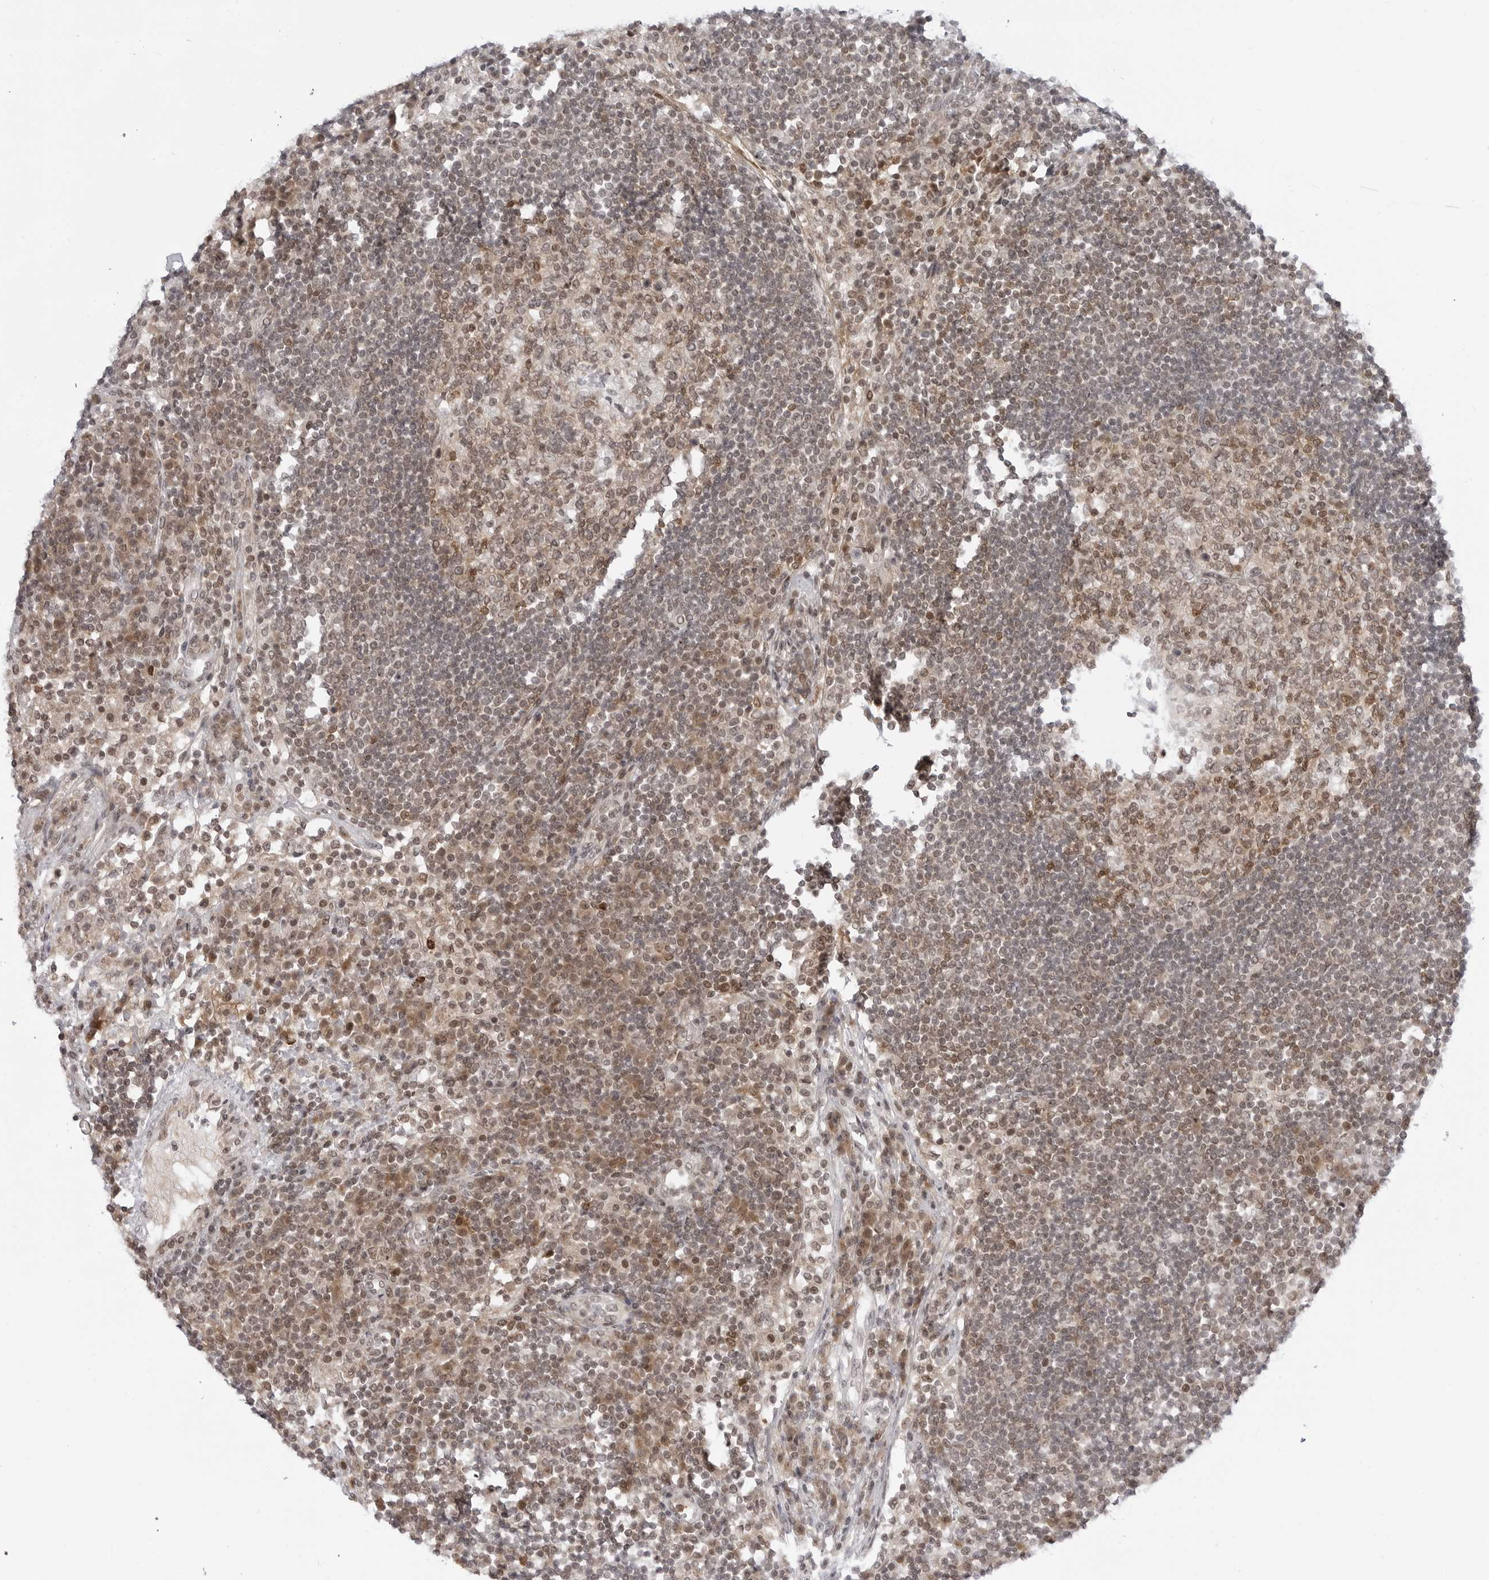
{"staining": {"intensity": "moderate", "quantity": ">75%", "location": "cytoplasmic/membranous,nuclear"}, "tissue": "lymph node", "cell_type": "Germinal center cells", "image_type": "normal", "snomed": [{"axis": "morphology", "description": "Normal tissue, NOS"}, {"axis": "topography", "description": "Lymph node"}], "caption": "Brown immunohistochemical staining in unremarkable human lymph node reveals moderate cytoplasmic/membranous,nuclear staining in about >75% of germinal center cells. (DAB (3,3'-diaminobenzidine) = brown stain, brightfield microscopy at high magnification).", "gene": "PPP2R5C", "patient": {"sex": "female", "age": 53}}